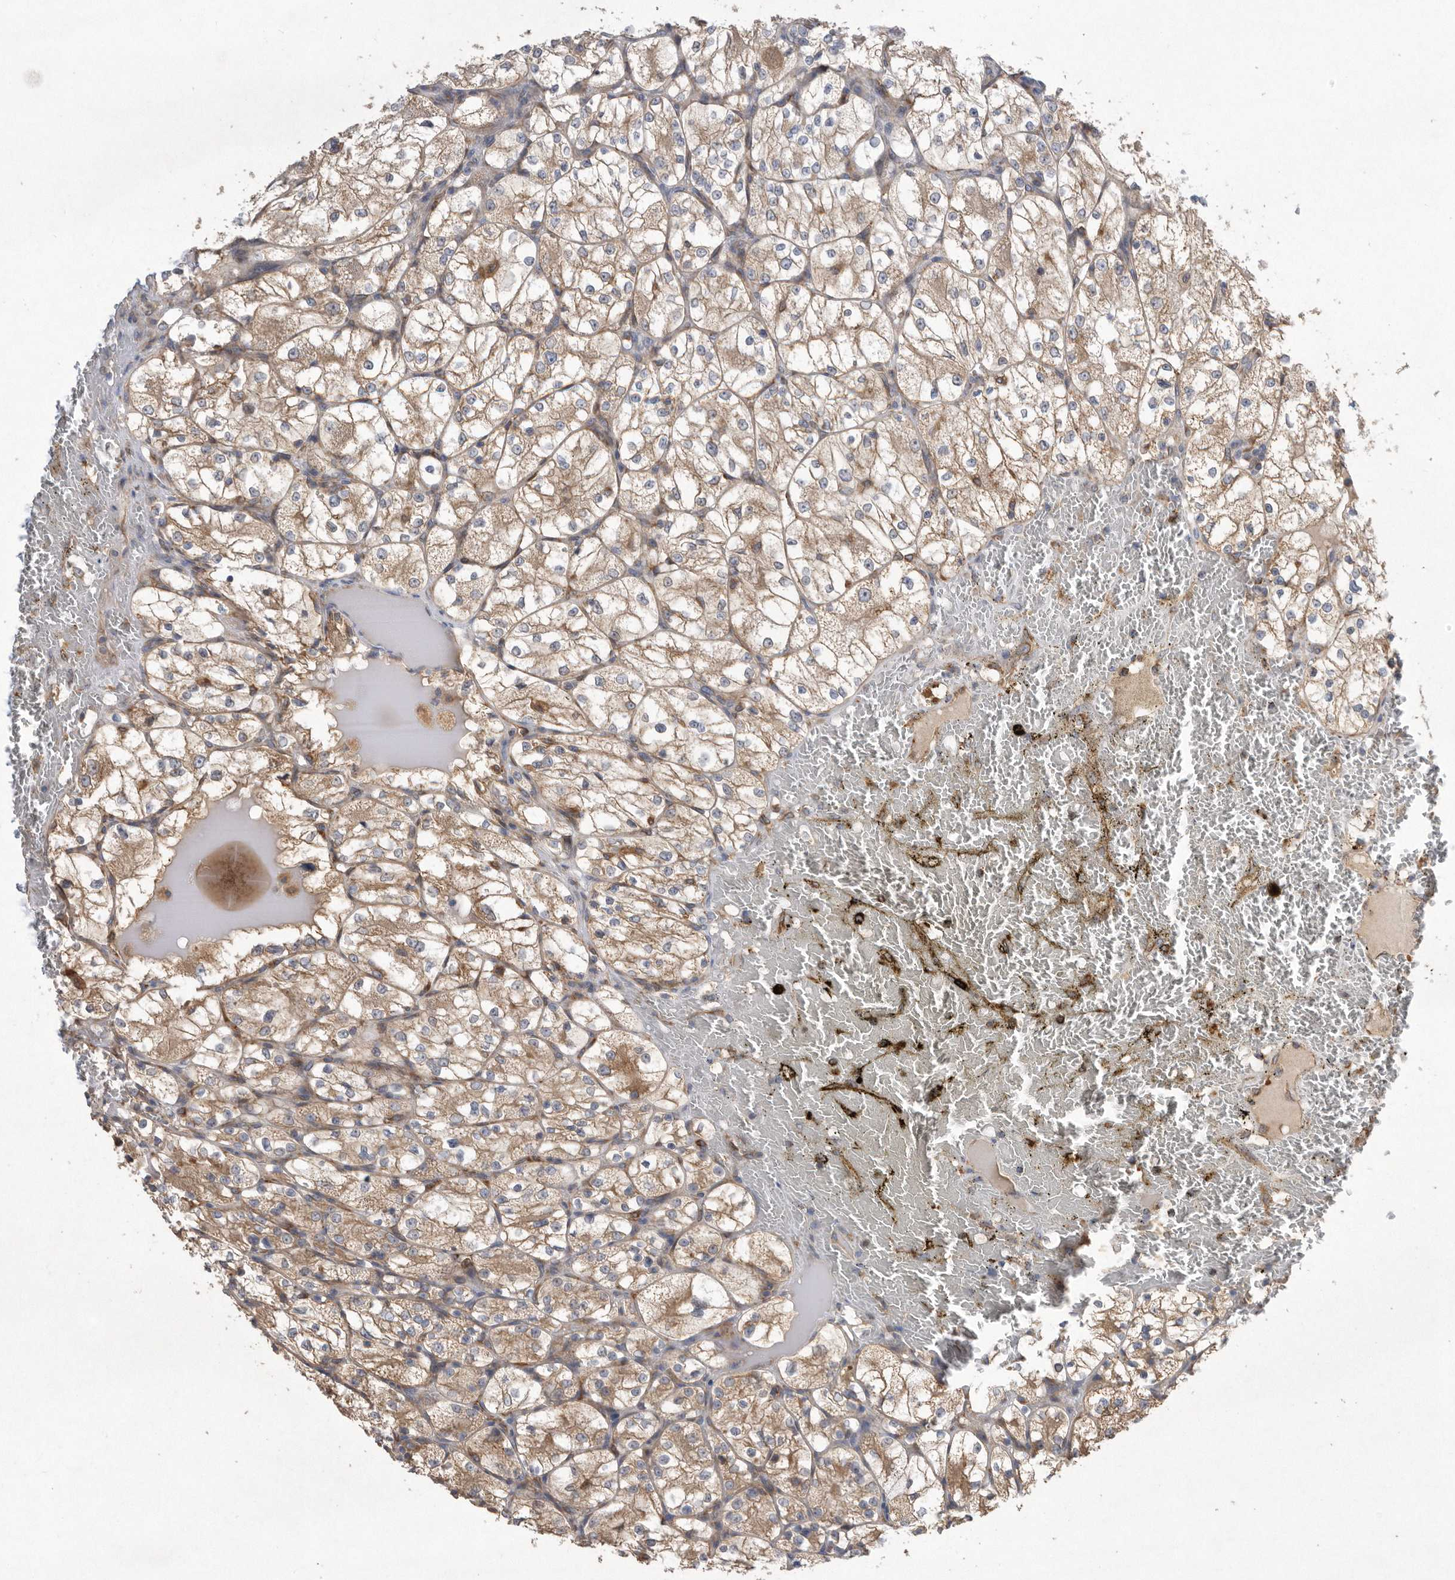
{"staining": {"intensity": "moderate", "quantity": ">75%", "location": "cytoplasmic/membranous"}, "tissue": "renal cancer", "cell_type": "Tumor cells", "image_type": "cancer", "snomed": [{"axis": "morphology", "description": "Adenocarcinoma, NOS"}, {"axis": "topography", "description": "Kidney"}], "caption": "Immunohistochemistry micrograph of human renal adenocarcinoma stained for a protein (brown), which demonstrates medium levels of moderate cytoplasmic/membranous staining in about >75% of tumor cells.", "gene": "PON2", "patient": {"sex": "female", "age": 69}}